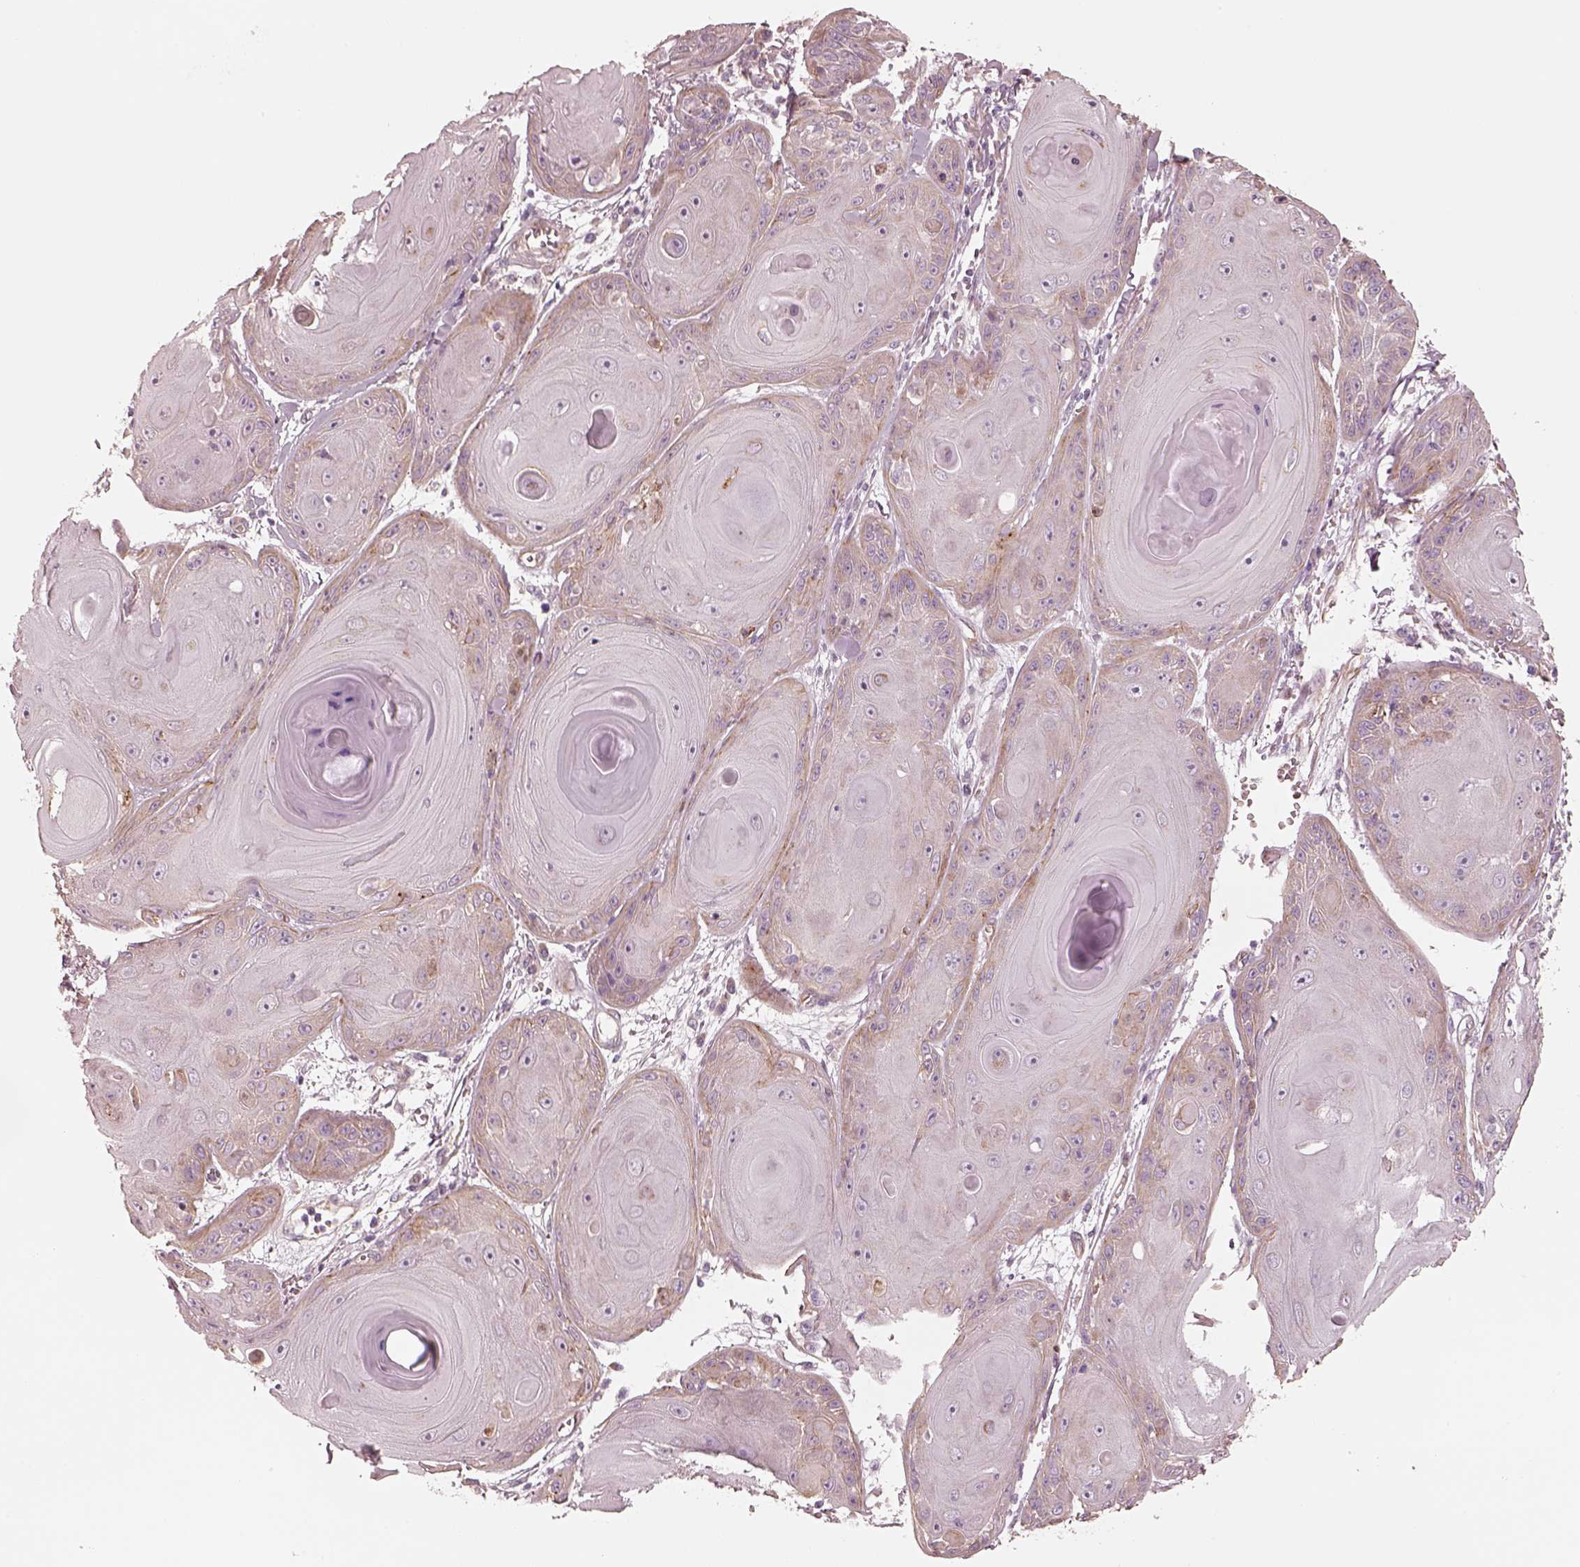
{"staining": {"intensity": "weak", "quantity": "<25%", "location": "cytoplasmic/membranous"}, "tissue": "skin cancer", "cell_type": "Tumor cells", "image_type": "cancer", "snomed": [{"axis": "morphology", "description": "Squamous cell carcinoma, NOS"}, {"axis": "topography", "description": "Skin"}, {"axis": "topography", "description": "Vulva"}], "caption": "Tumor cells are negative for brown protein staining in skin cancer. Nuclei are stained in blue.", "gene": "CRYM", "patient": {"sex": "female", "age": 85}}